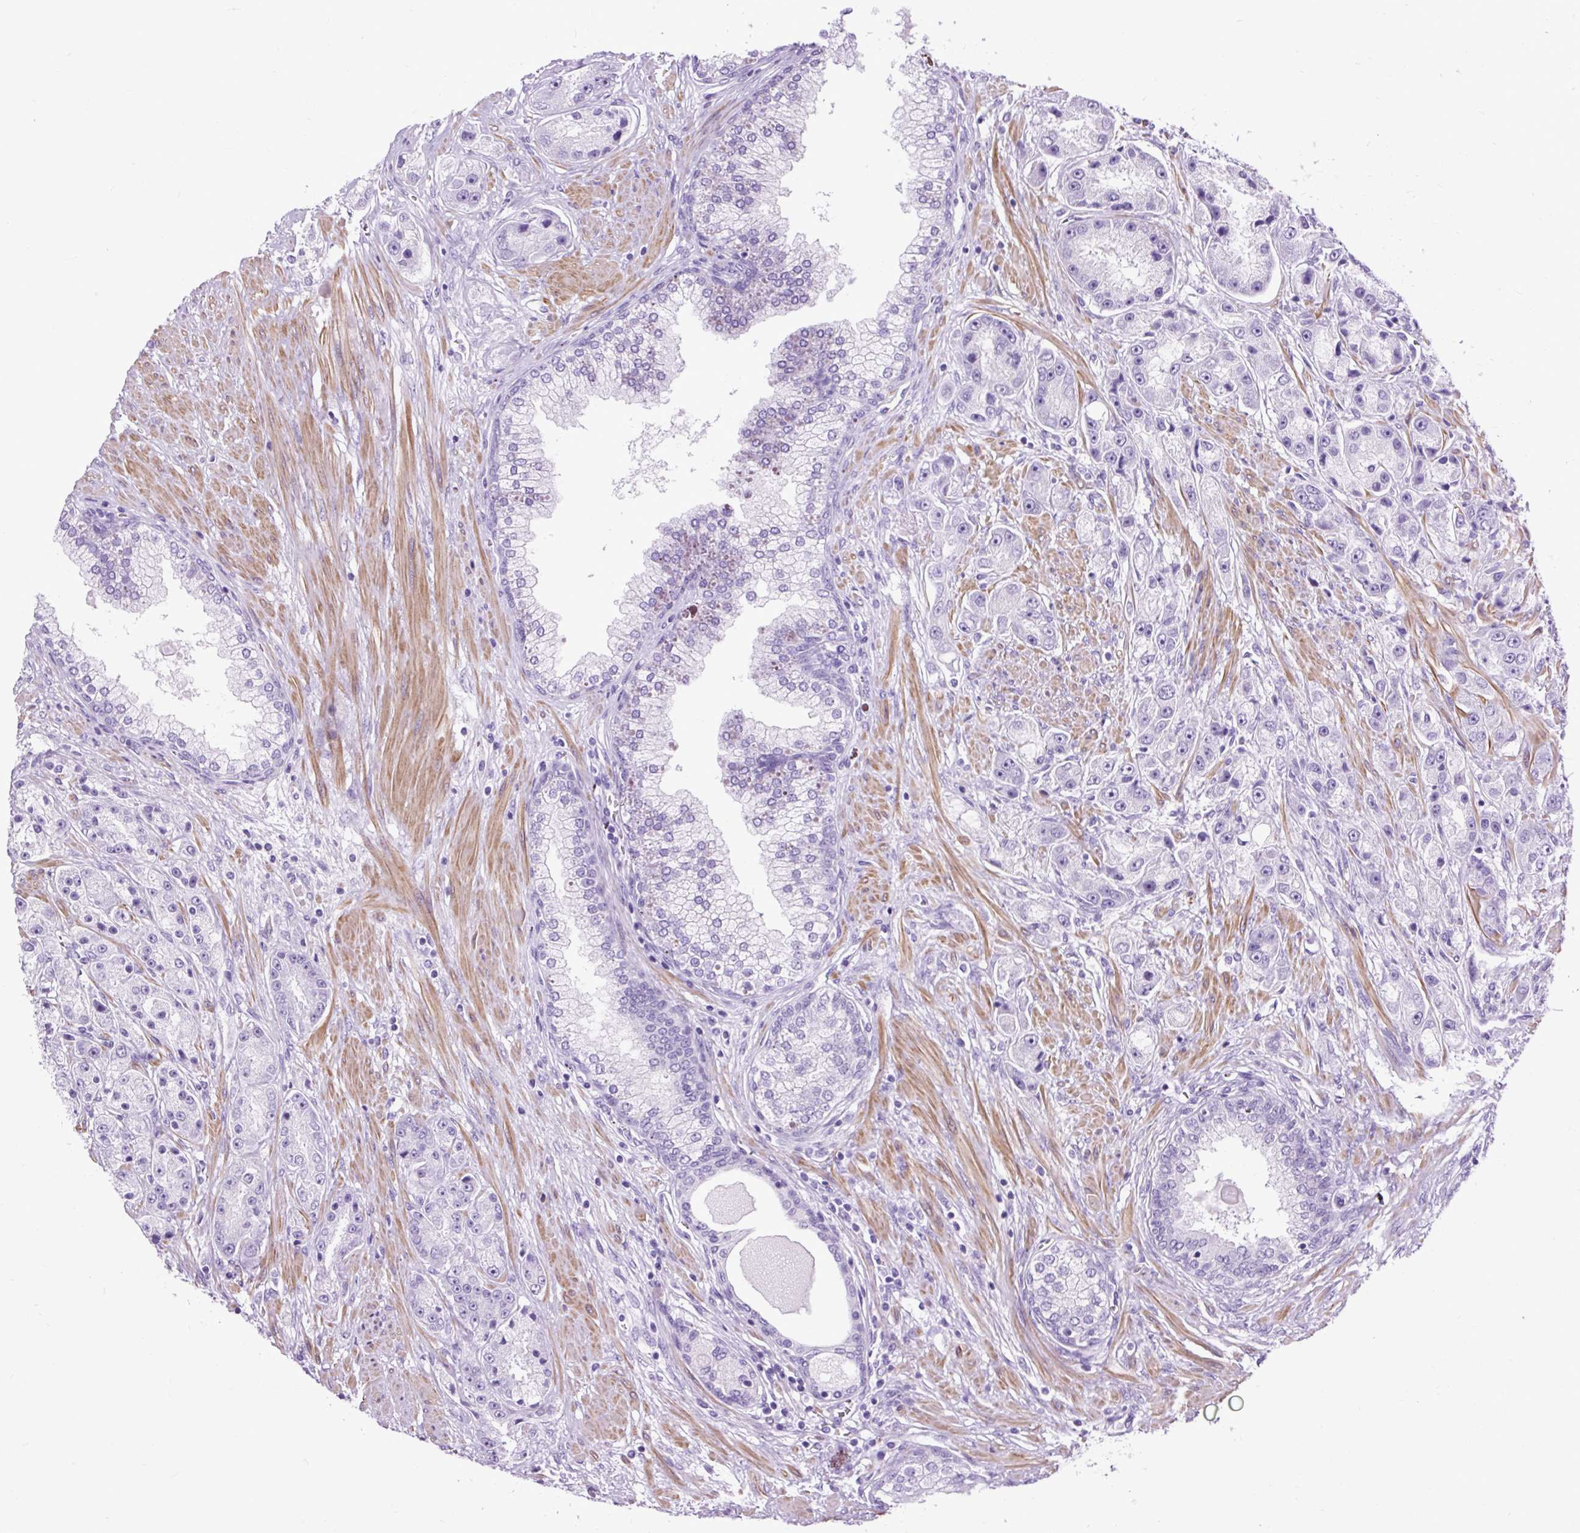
{"staining": {"intensity": "negative", "quantity": "none", "location": "none"}, "tissue": "prostate cancer", "cell_type": "Tumor cells", "image_type": "cancer", "snomed": [{"axis": "morphology", "description": "Adenocarcinoma, High grade"}, {"axis": "topography", "description": "Prostate"}], "caption": "This is an immunohistochemistry (IHC) micrograph of high-grade adenocarcinoma (prostate). There is no staining in tumor cells.", "gene": "DPP6", "patient": {"sex": "male", "age": 67}}